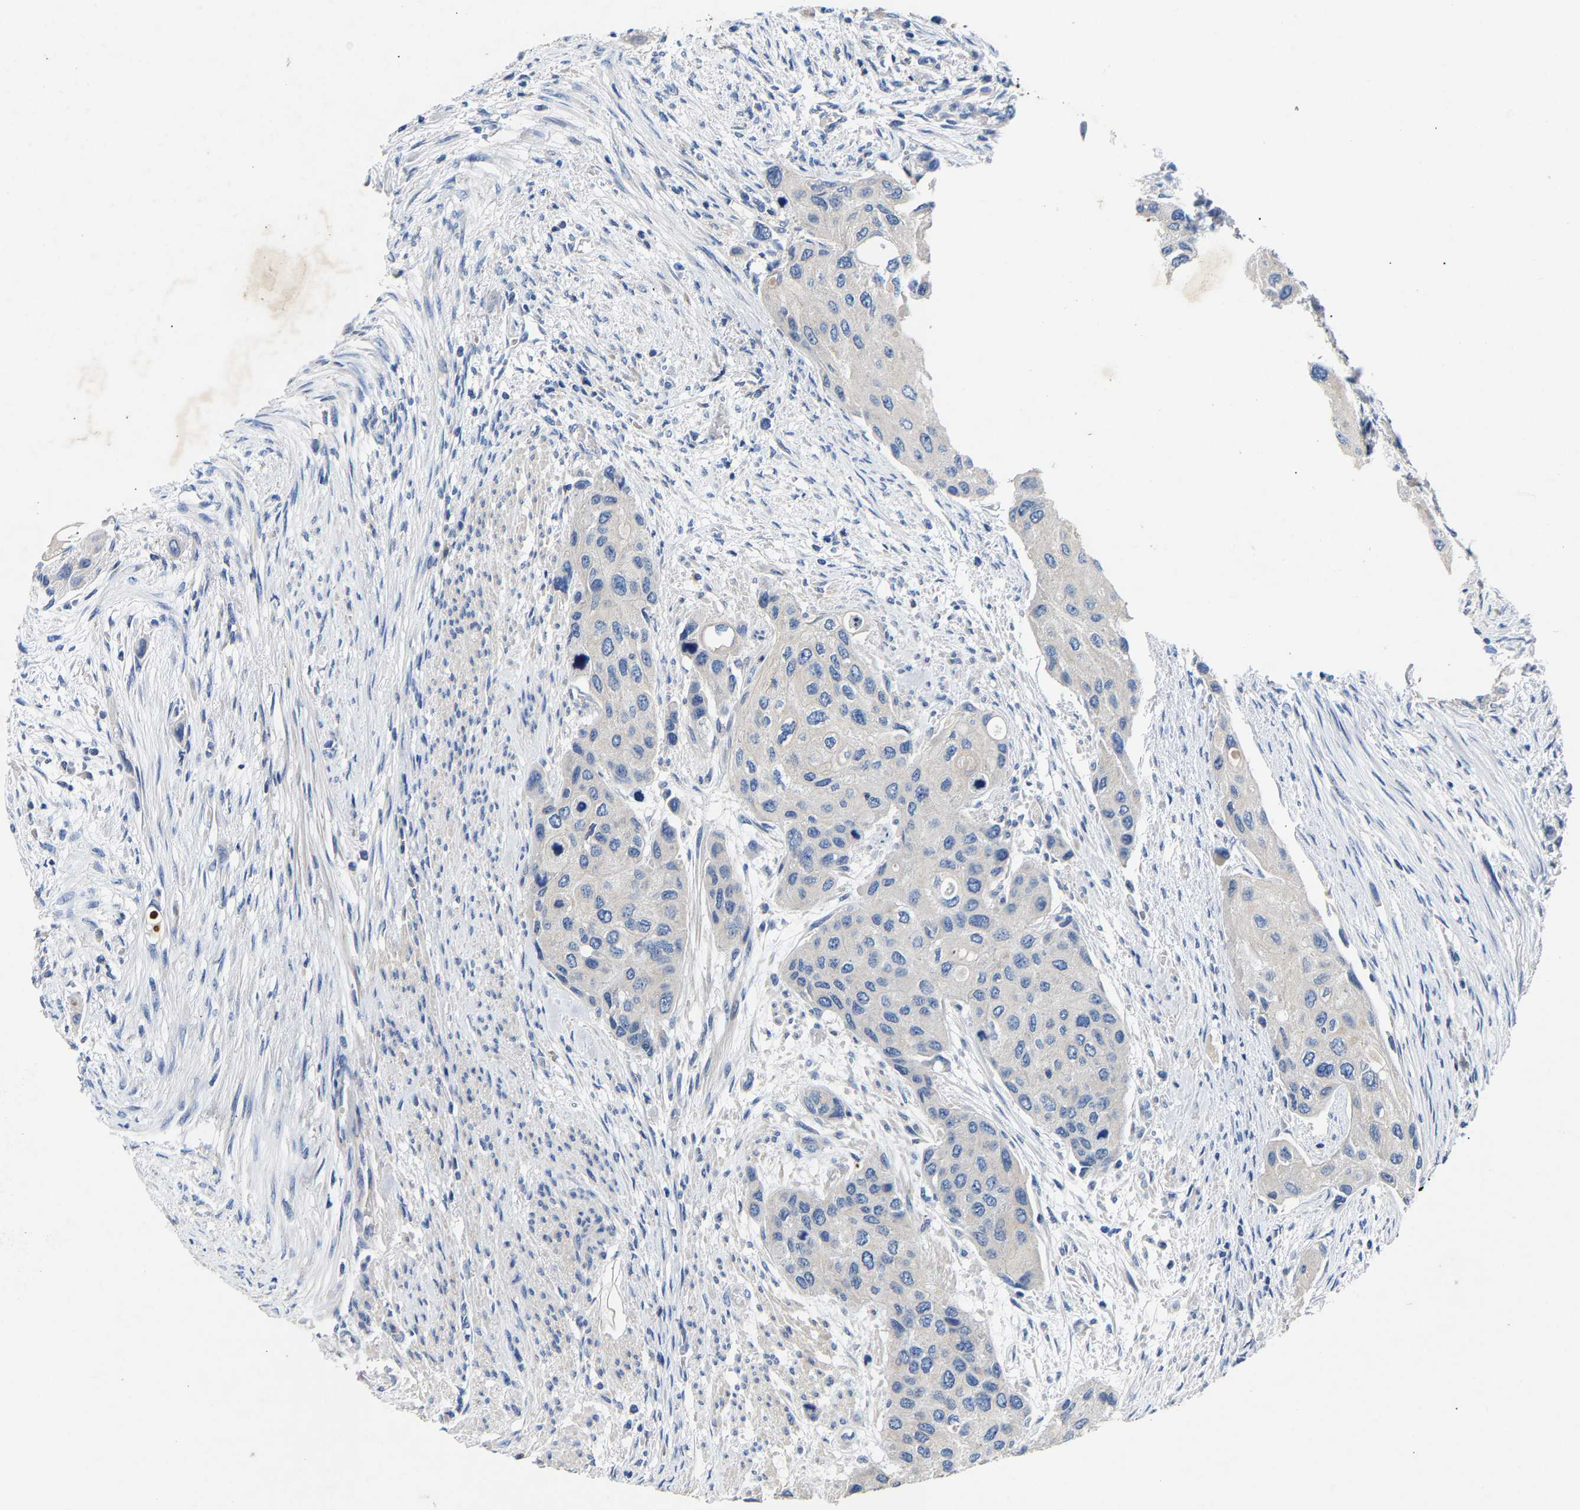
{"staining": {"intensity": "negative", "quantity": "none", "location": "none"}, "tissue": "urothelial cancer", "cell_type": "Tumor cells", "image_type": "cancer", "snomed": [{"axis": "morphology", "description": "Urothelial carcinoma, High grade"}, {"axis": "topography", "description": "Urinary bladder"}], "caption": "This is an immunohistochemistry (IHC) image of urothelial cancer. There is no expression in tumor cells.", "gene": "CCDC171", "patient": {"sex": "female", "age": 56}}